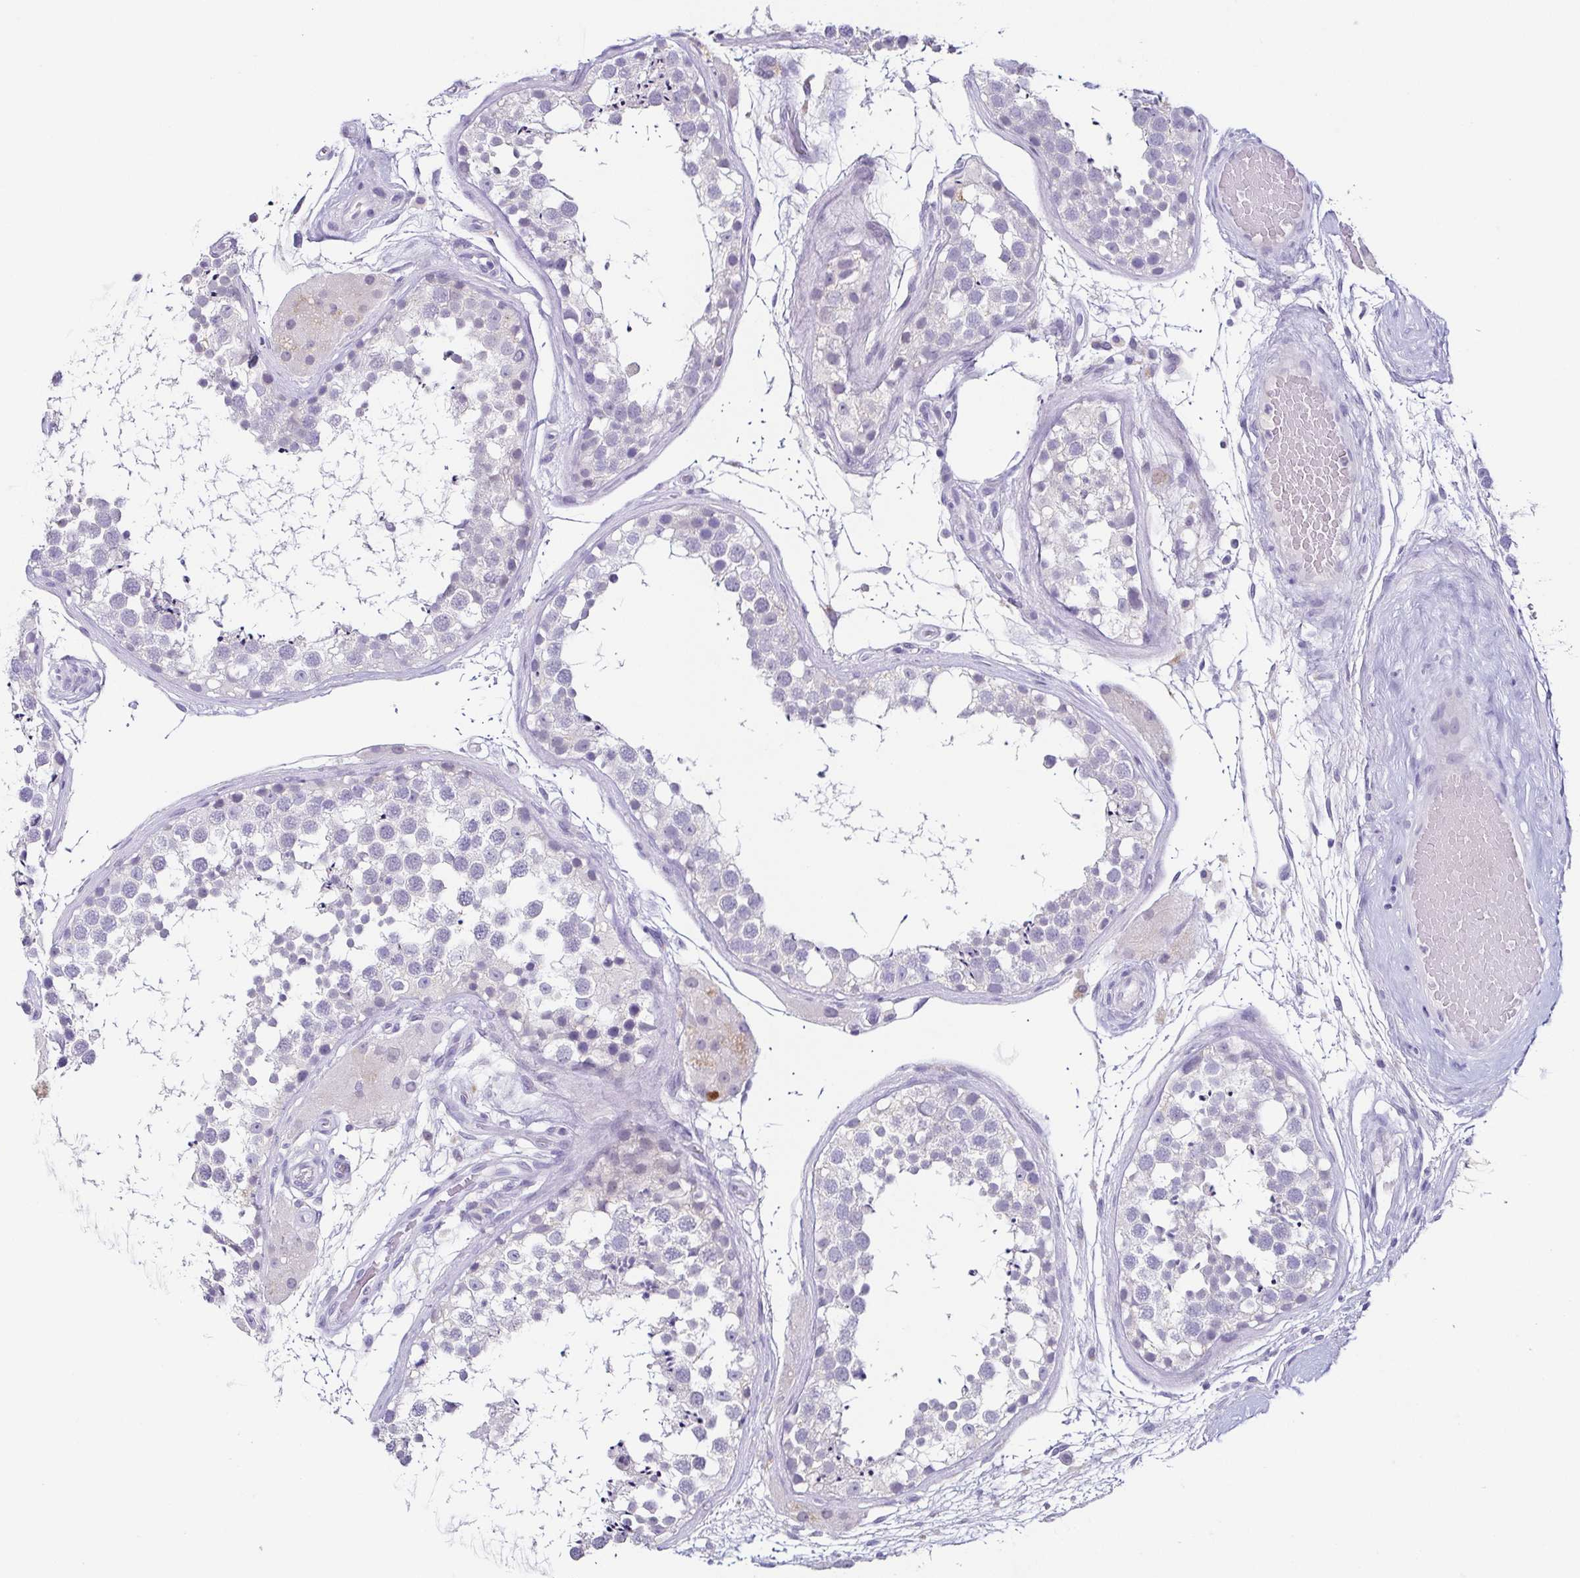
{"staining": {"intensity": "negative", "quantity": "none", "location": "none"}, "tissue": "testis", "cell_type": "Cells in seminiferous ducts", "image_type": "normal", "snomed": [{"axis": "morphology", "description": "Normal tissue, NOS"}, {"axis": "morphology", "description": "Seminoma, NOS"}, {"axis": "topography", "description": "Testis"}], "caption": "Immunohistochemistry (IHC) micrograph of normal human testis stained for a protein (brown), which displays no expression in cells in seminiferous ducts.", "gene": "TP73", "patient": {"sex": "male", "age": 65}}